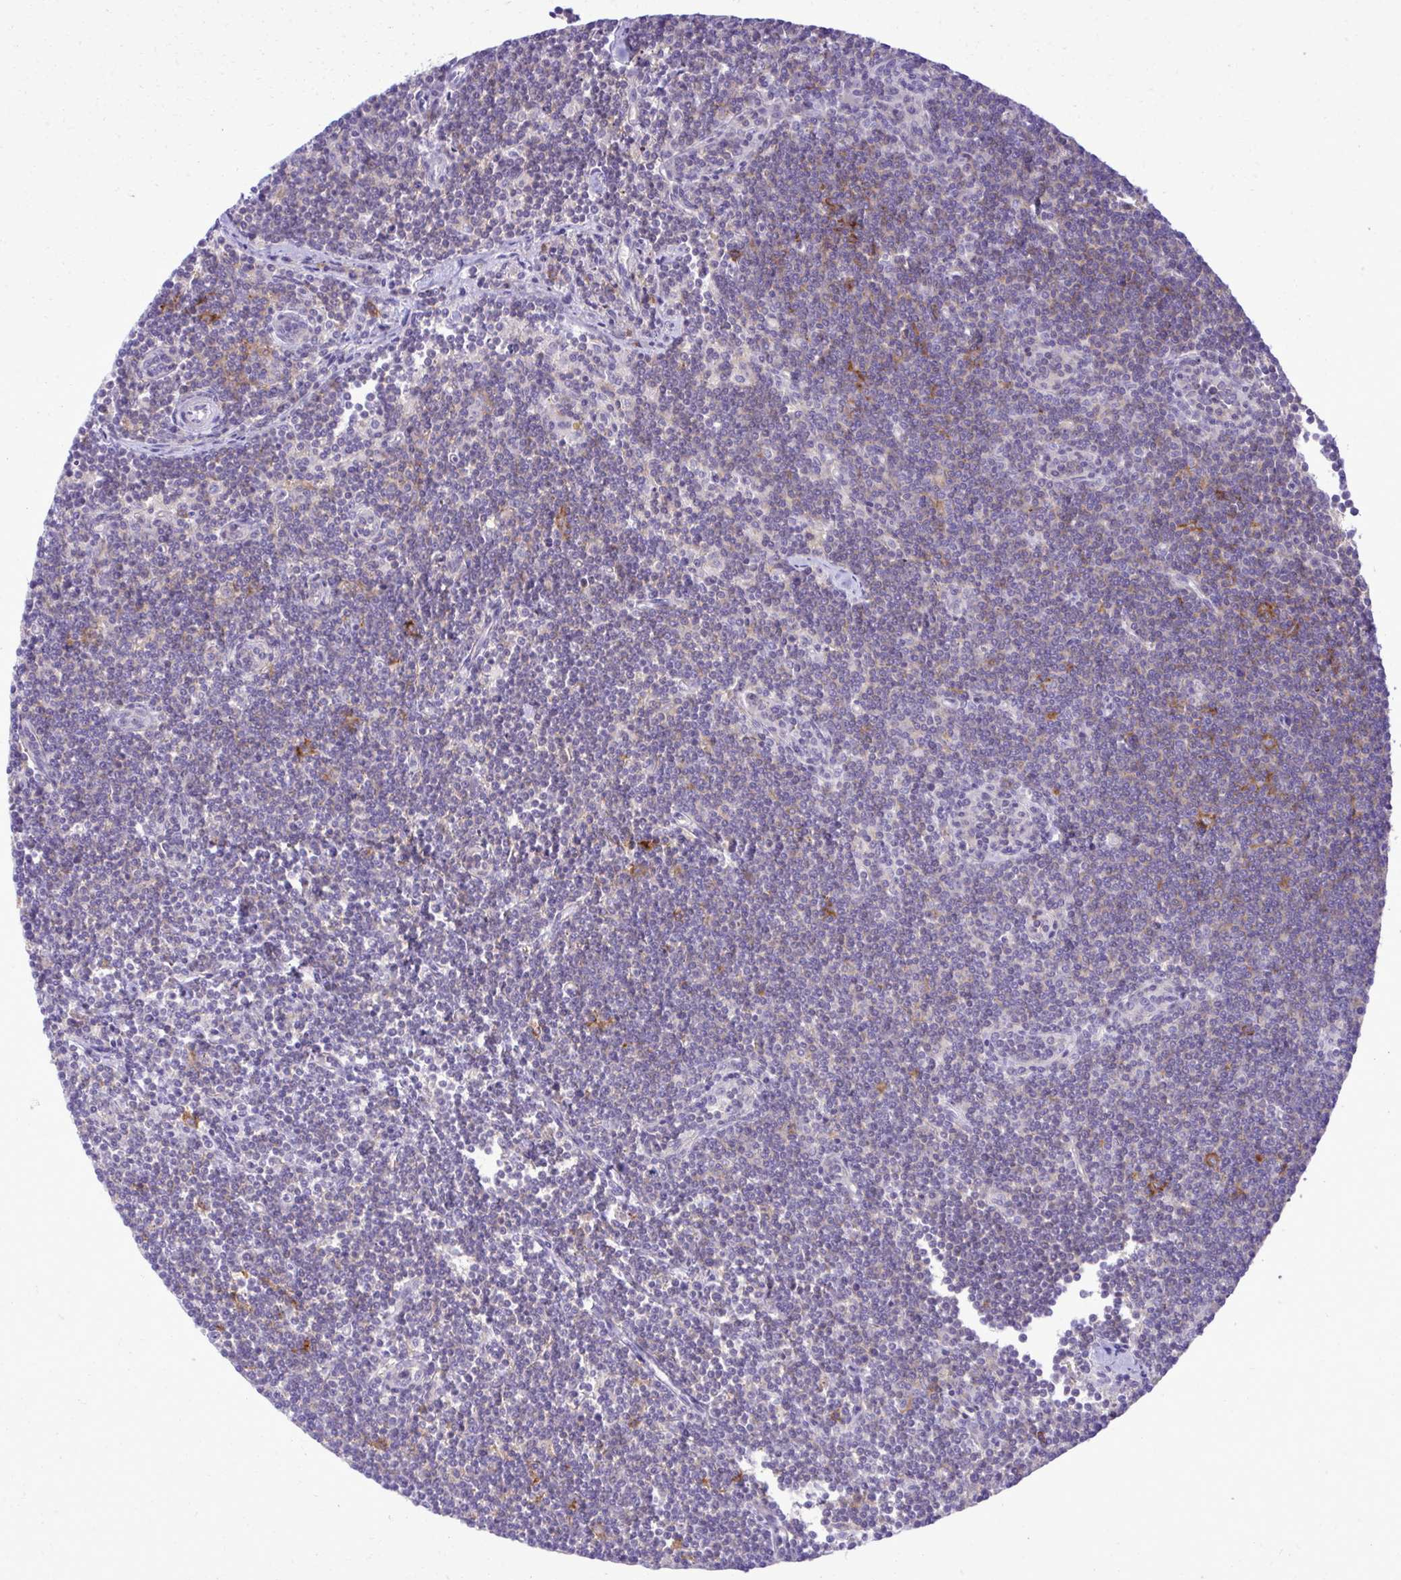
{"staining": {"intensity": "moderate", "quantity": "<25%", "location": "cytoplasmic/membranous"}, "tissue": "lymphoma", "cell_type": "Tumor cells", "image_type": "cancer", "snomed": [{"axis": "morphology", "description": "Malignant lymphoma, non-Hodgkin's type, Low grade"}, {"axis": "topography", "description": "Lymph node"}], "caption": "An image showing moderate cytoplasmic/membranous staining in approximately <25% of tumor cells in lymphoma, as visualized by brown immunohistochemical staining.", "gene": "PITPNM3", "patient": {"sex": "female", "age": 73}}